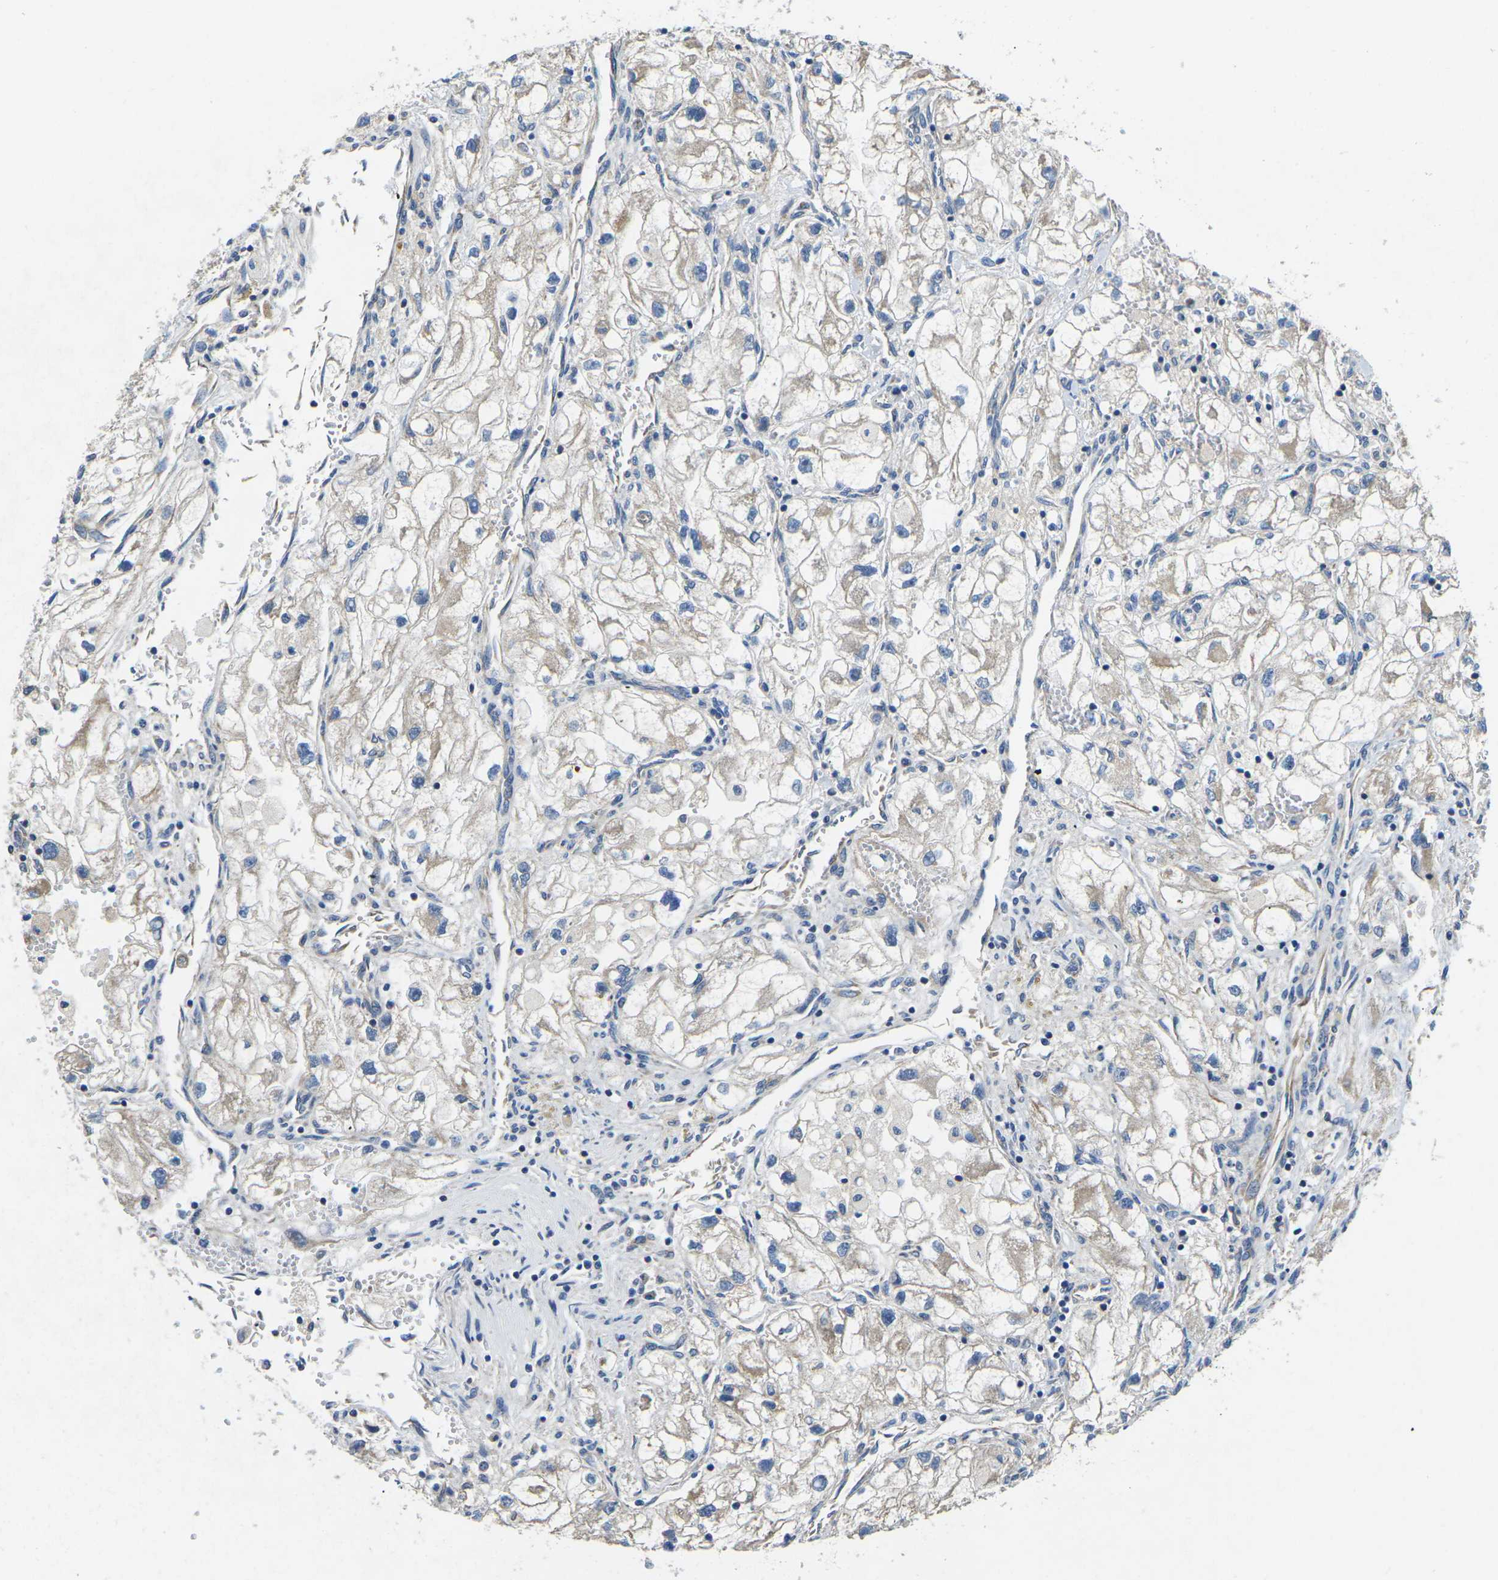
{"staining": {"intensity": "weak", "quantity": ">75%", "location": "cytoplasmic/membranous"}, "tissue": "renal cancer", "cell_type": "Tumor cells", "image_type": "cancer", "snomed": [{"axis": "morphology", "description": "Adenocarcinoma, NOS"}, {"axis": "topography", "description": "Kidney"}], "caption": "An immunohistochemistry histopathology image of neoplastic tissue is shown. Protein staining in brown highlights weak cytoplasmic/membranous positivity in renal cancer (adenocarcinoma) within tumor cells. The protein is shown in brown color, while the nuclei are stained blue.", "gene": "TMEFF2", "patient": {"sex": "female", "age": 70}}